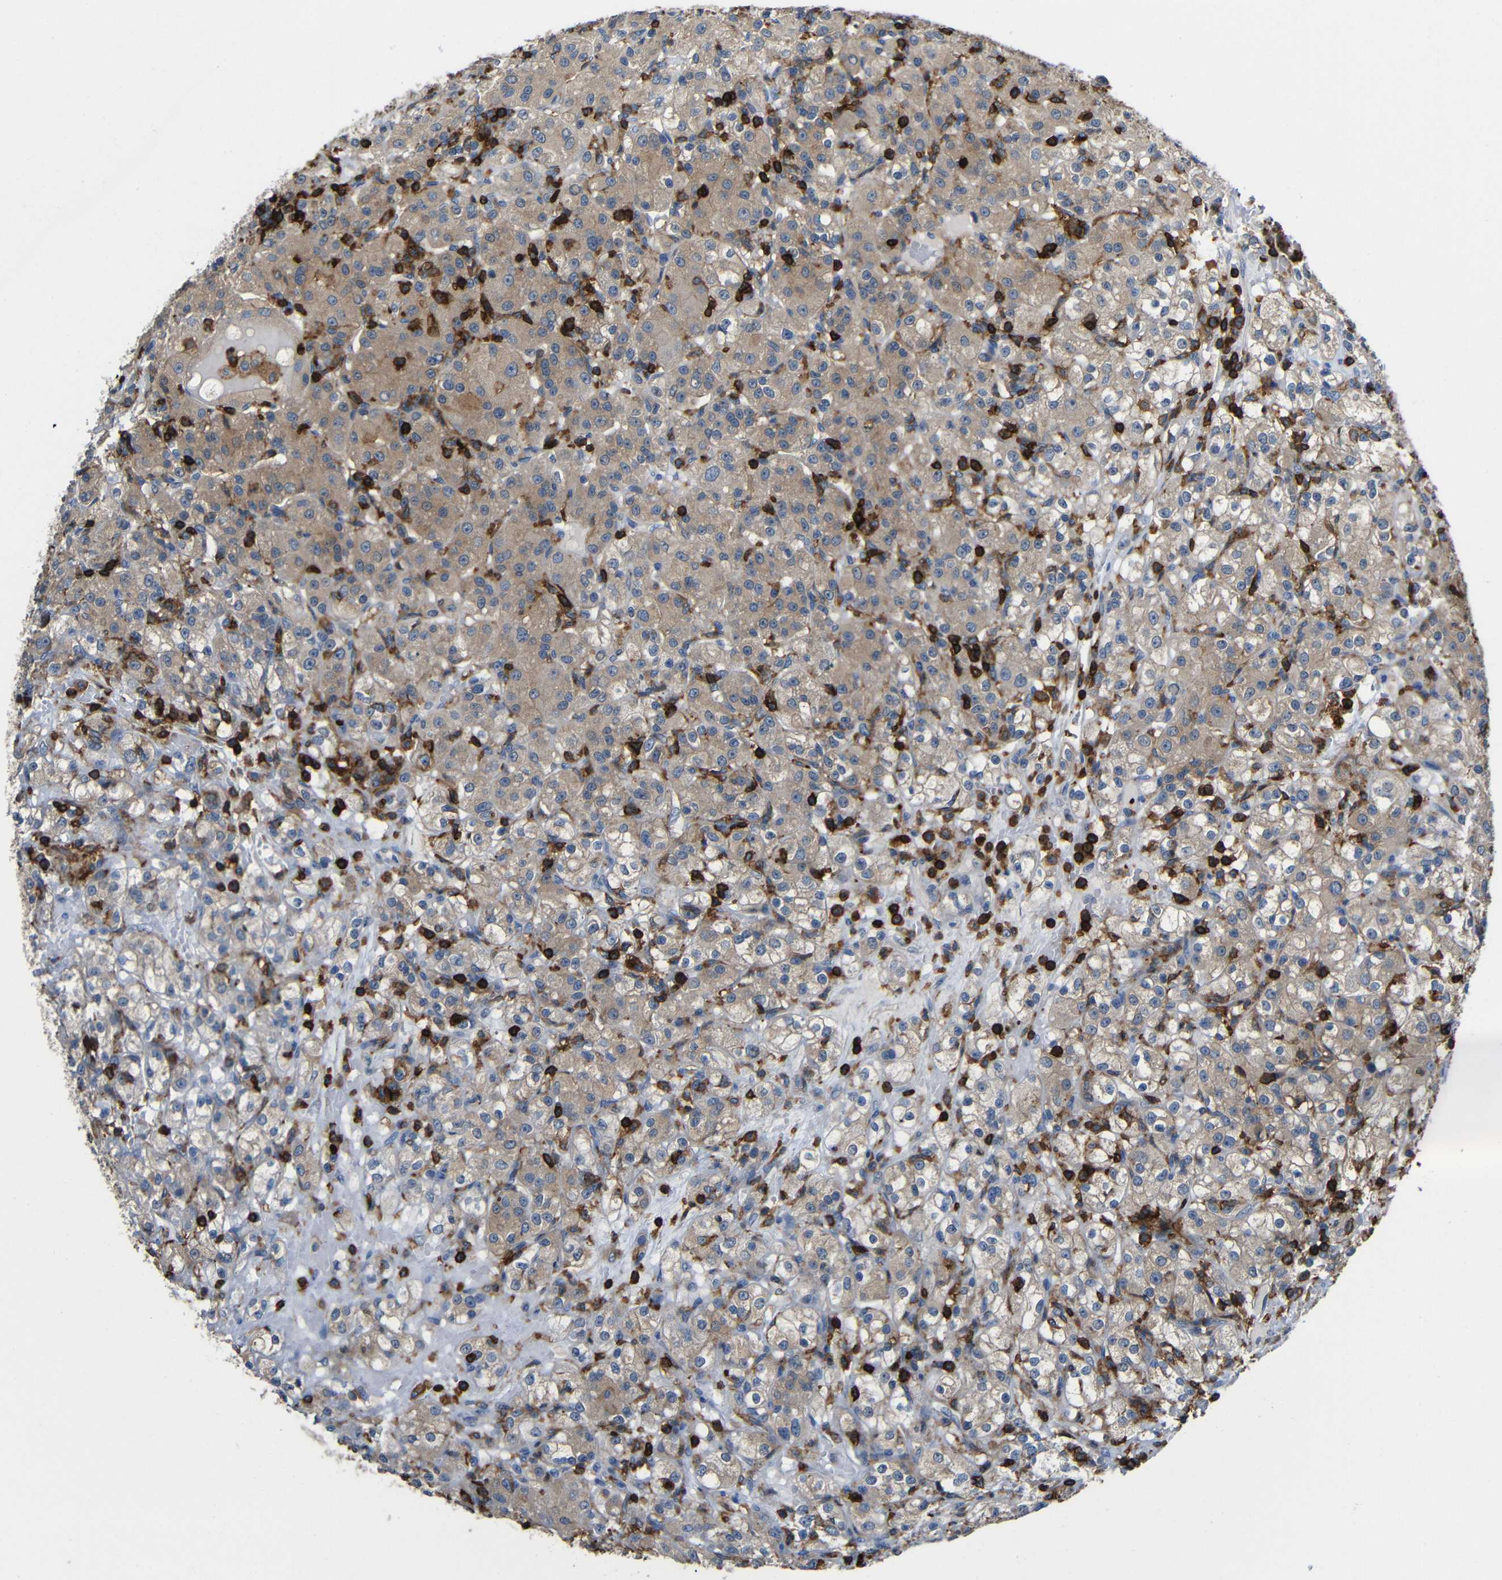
{"staining": {"intensity": "weak", "quantity": ">75%", "location": "cytoplasmic/membranous"}, "tissue": "renal cancer", "cell_type": "Tumor cells", "image_type": "cancer", "snomed": [{"axis": "morphology", "description": "Normal tissue, NOS"}, {"axis": "morphology", "description": "Adenocarcinoma, NOS"}, {"axis": "topography", "description": "Kidney"}], "caption": "Immunohistochemistry image of renal cancer stained for a protein (brown), which exhibits low levels of weak cytoplasmic/membranous positivity in about >75% of tumor cells.", "gene": "P2RY12", "patient": {"sex": "male", "age": 61}}